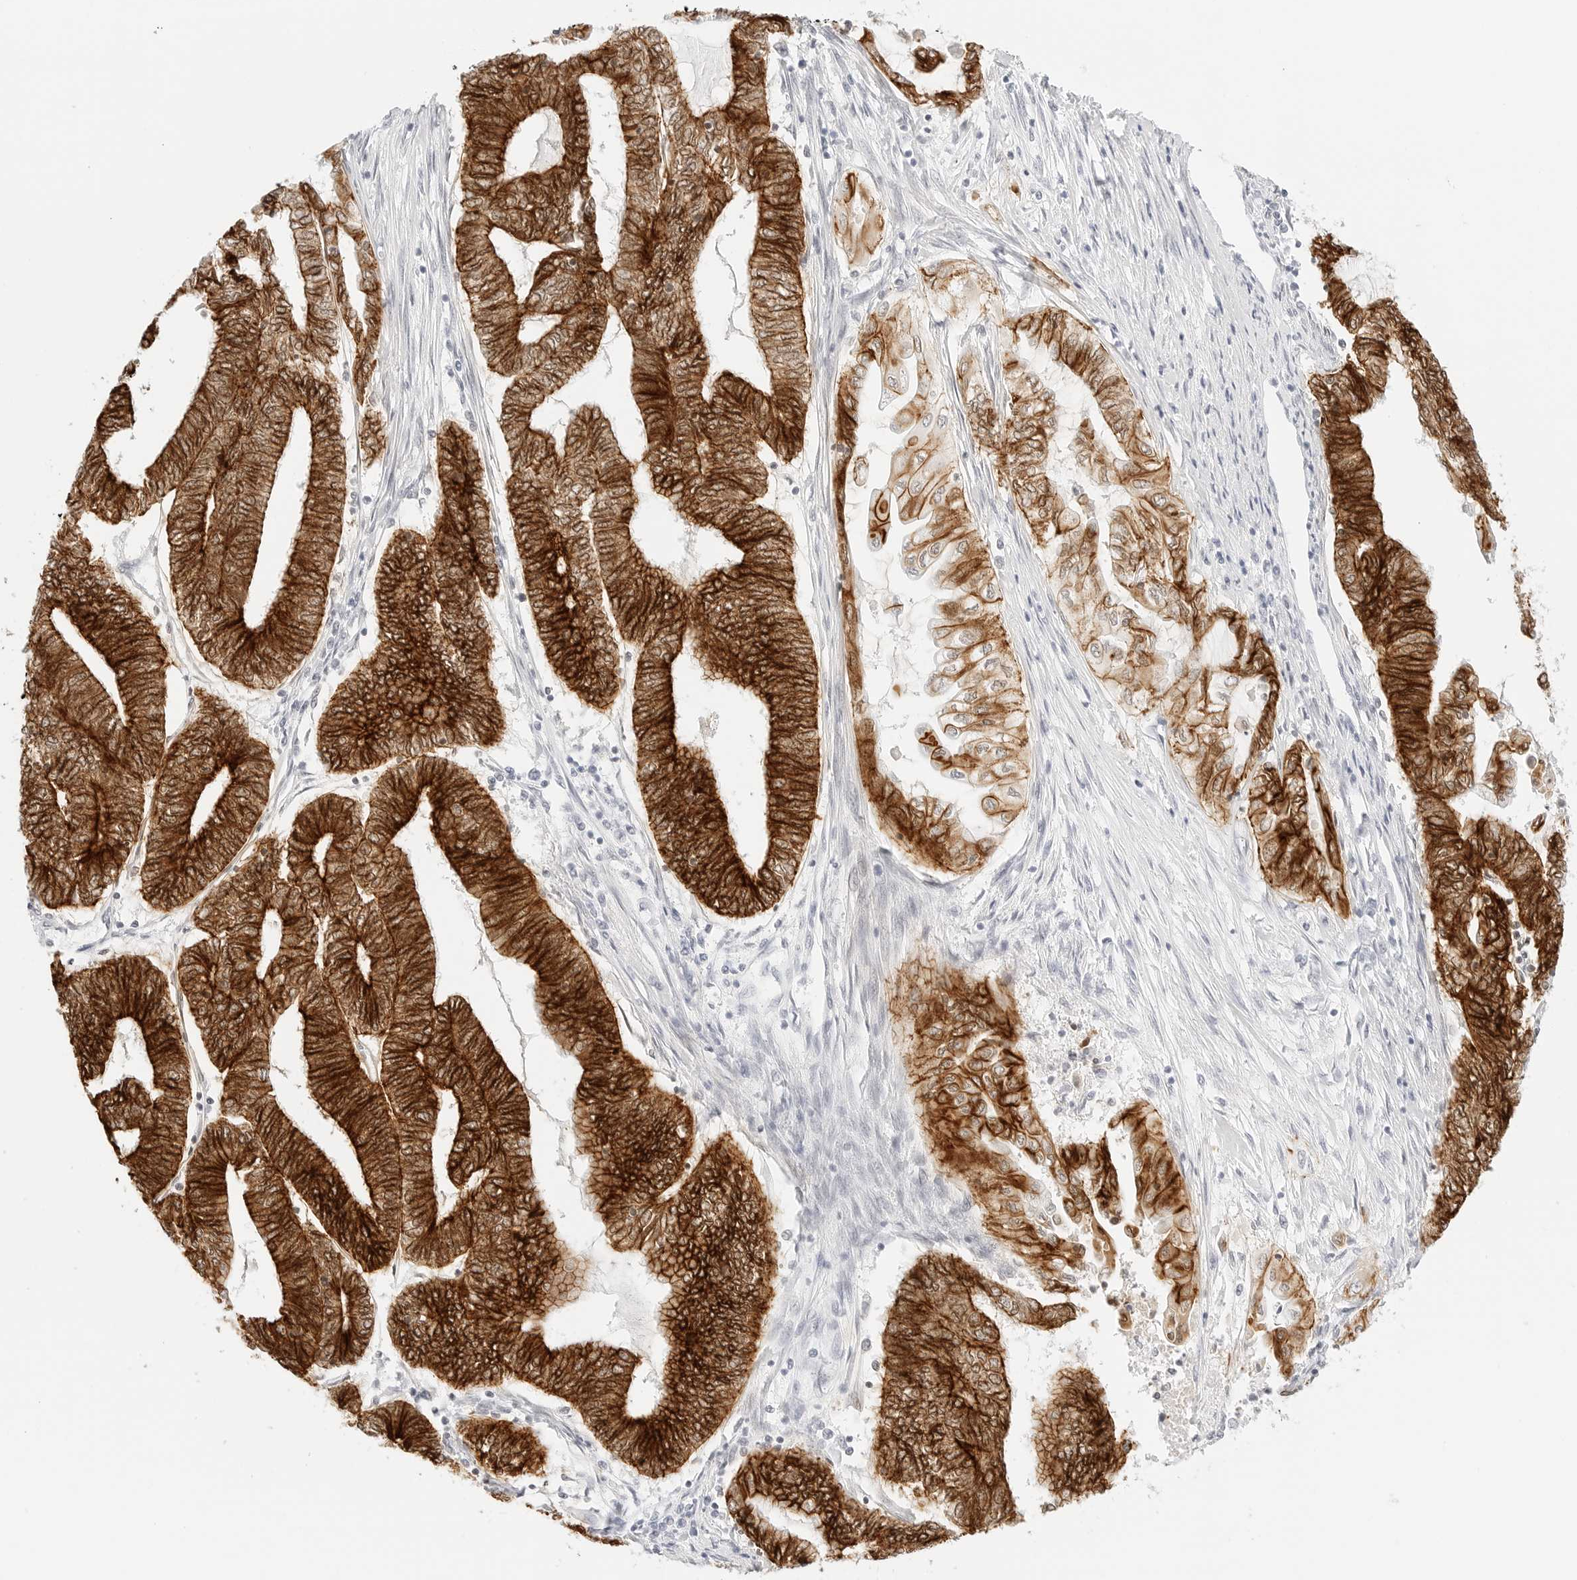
{"staining": {"intensity": "strong", "quantity": ">75%", "location": "cytoplasmic/membranous"}, "tissue": "endometrial cancer", "cell_type": "Tumor cells", "image_type": "cancer", "snomed": [{"axis": "morphology", "description": "Adenocarcinoma, NOS"}, {"axis": "topography", "description": "Uterus"}, {"axis": "topography", "description": "Endometrium"}], "caption": "Endometrial cancer (adenocarcinoma) stained for a protein (brown) exhibits strong cytoplasmic/membranous positive expression in about >75% of tumor cells.", "gene": "CDH1", "patient": {"sex": "female", "age": 70}}